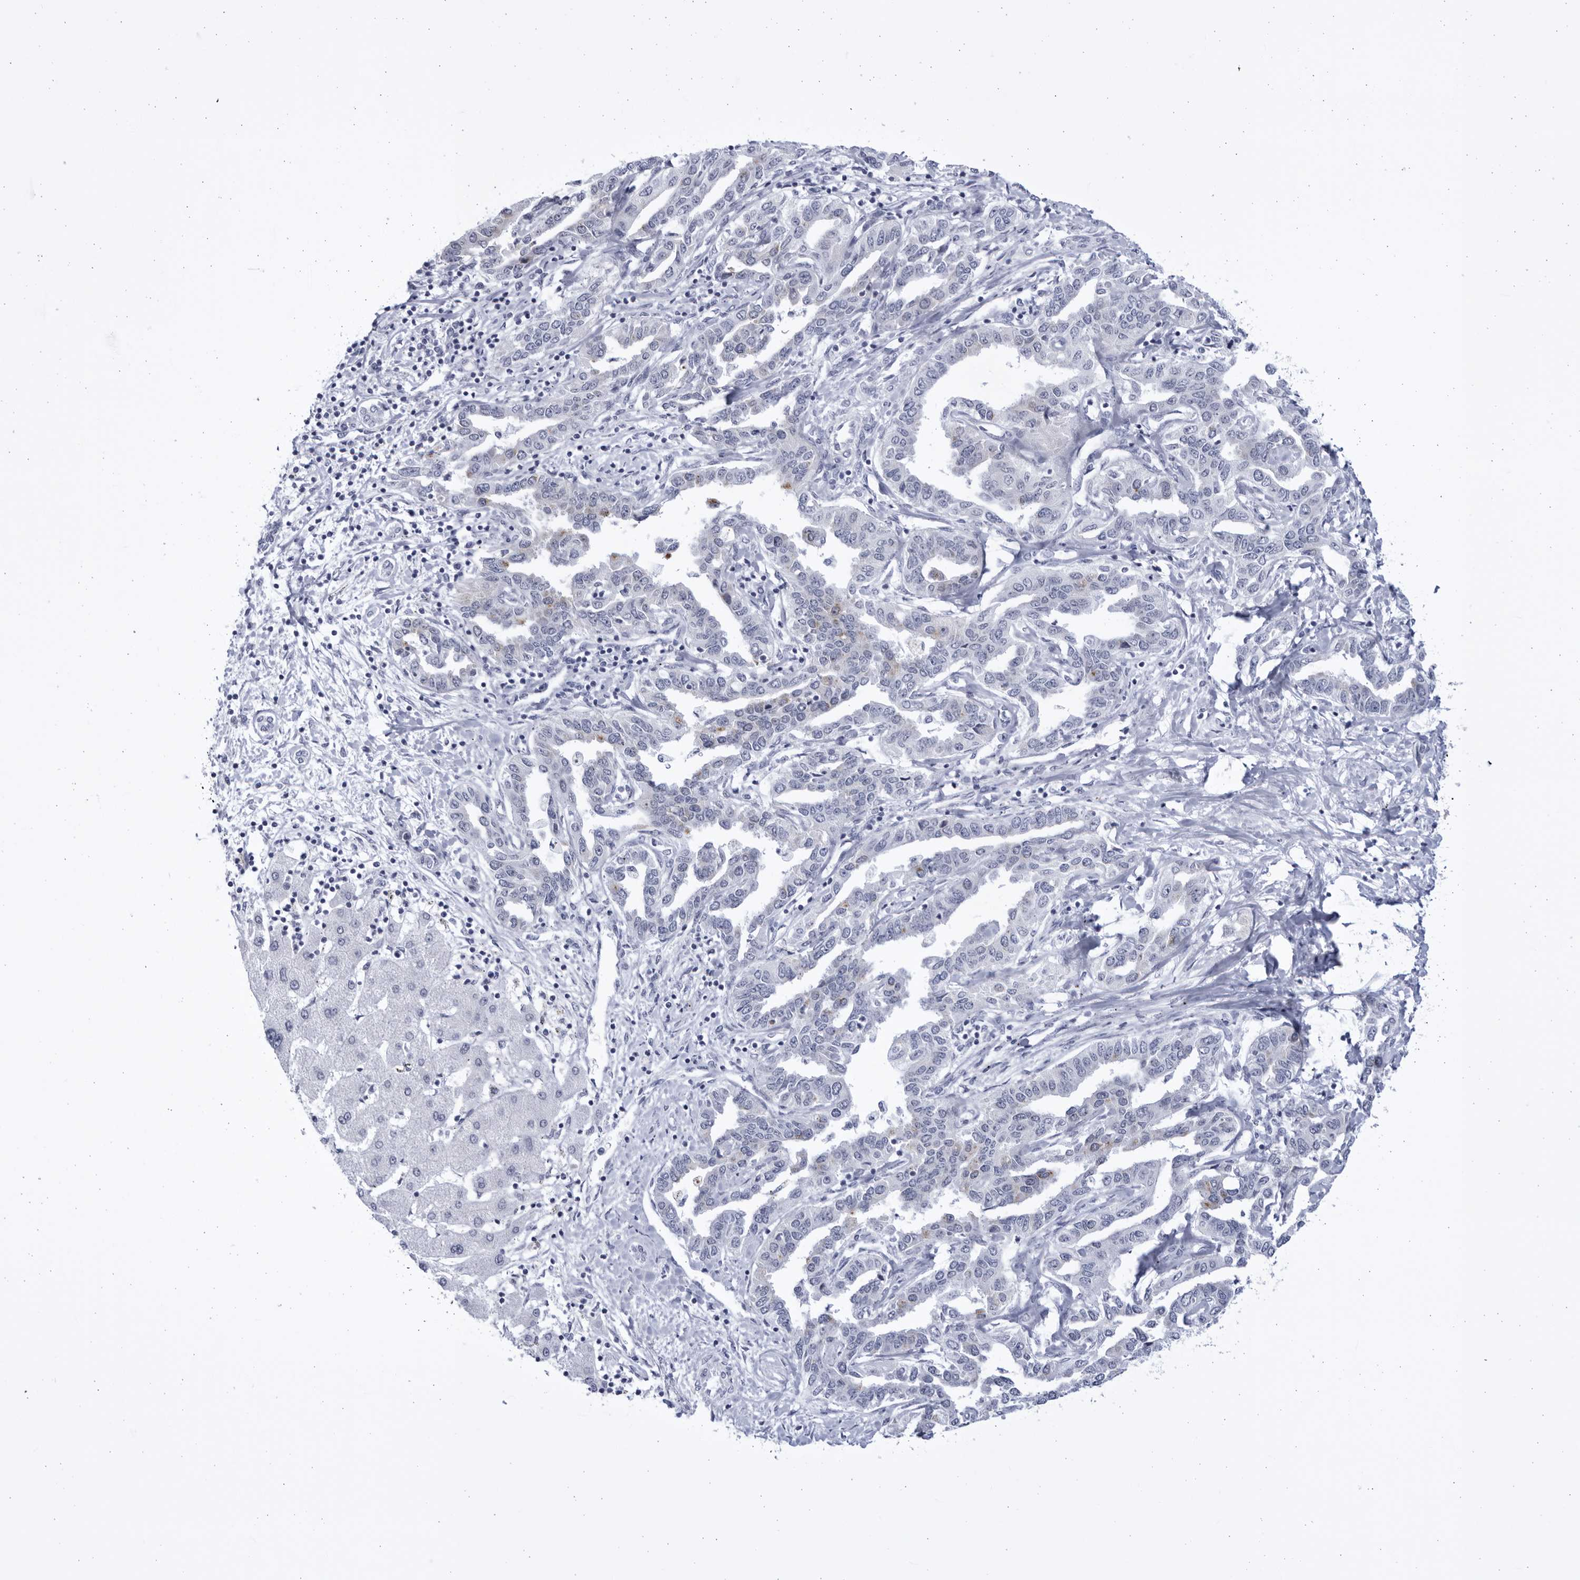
{"staining": {"intensity": "negative", "quantity": "none", "location": "none"}, "tissue": "liver cancer", "cell_type": "Tumor cells", "image_type": "cancer", "snomed": [{"axis": "morphology", "description": "Cholangiocarcinoma"}, {"axis": "topography", "description": "Liver"}], "caption": "High magnification brightfield microscopy of liver cholangiocarcinoma stained with DAB (3,3'-diaminobenzidine) (brown) and counterstained with hematoxylin (blue): tumor cells show no significant staining.", "gene": "CCDC181", "patient": {"sex": "male", "age": 59}}